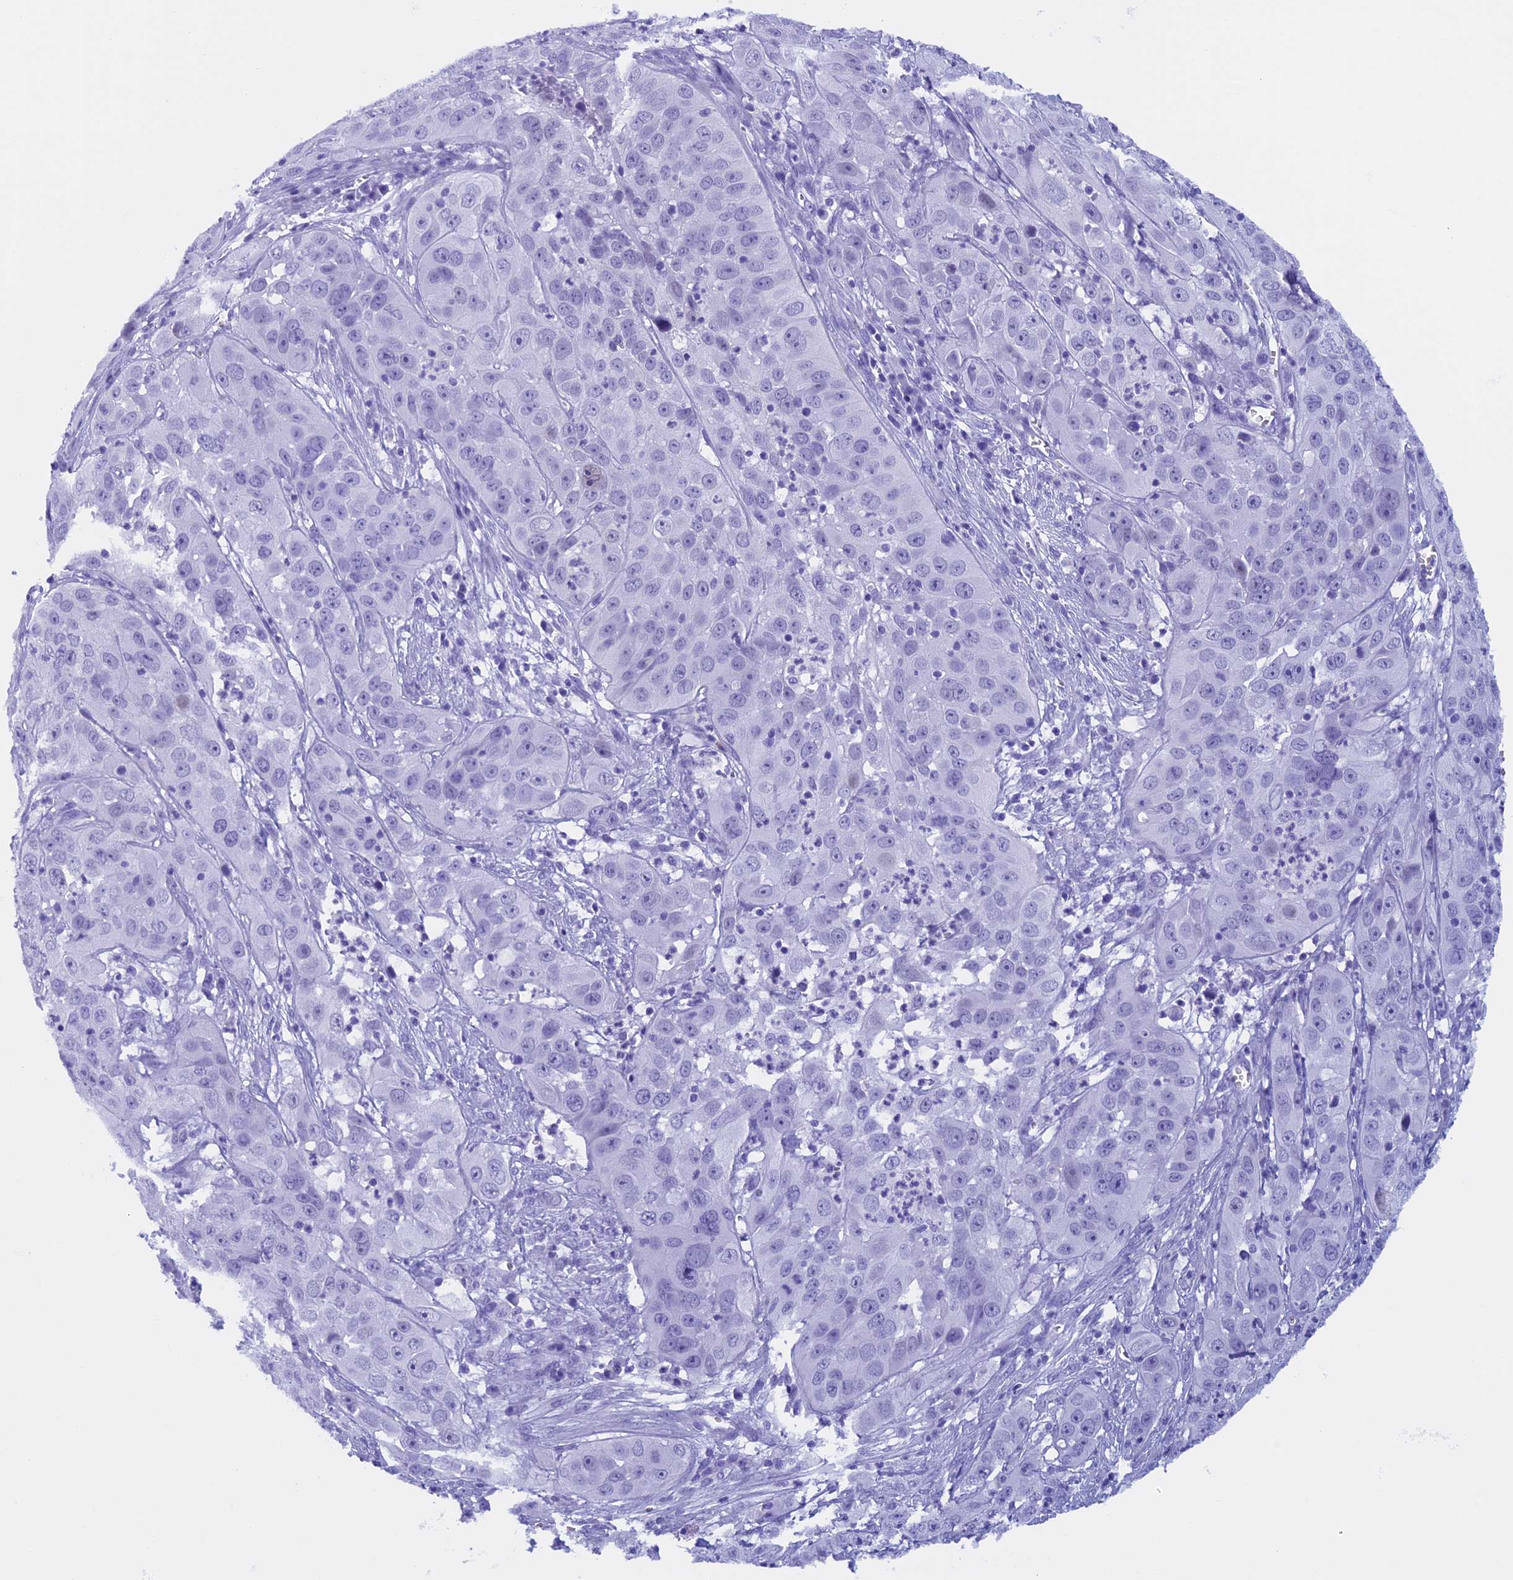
{"staining": {"intensity": "negative", "quantity": "none", "location": "none"}, "tissue": "cervical cancer", "cell_type": "Tumor cells", "image_type": "cancer", "snomed": [{"axis": "morphology", "description": "Squamous cell carcinoma, NOS"}, {"axis": "topography", "description": "Cervix"}], "caption": "A high-resolution image shows IHC staining of cervical squamous cell carcinoma, which exhibits no significant positivity in tumor cells. (DAB (3,3'-diaminobenzidine) immunohistochemistry, high magnification).", "gene": "FAM169A", "patient": {"sex": "female", "age": 32}}